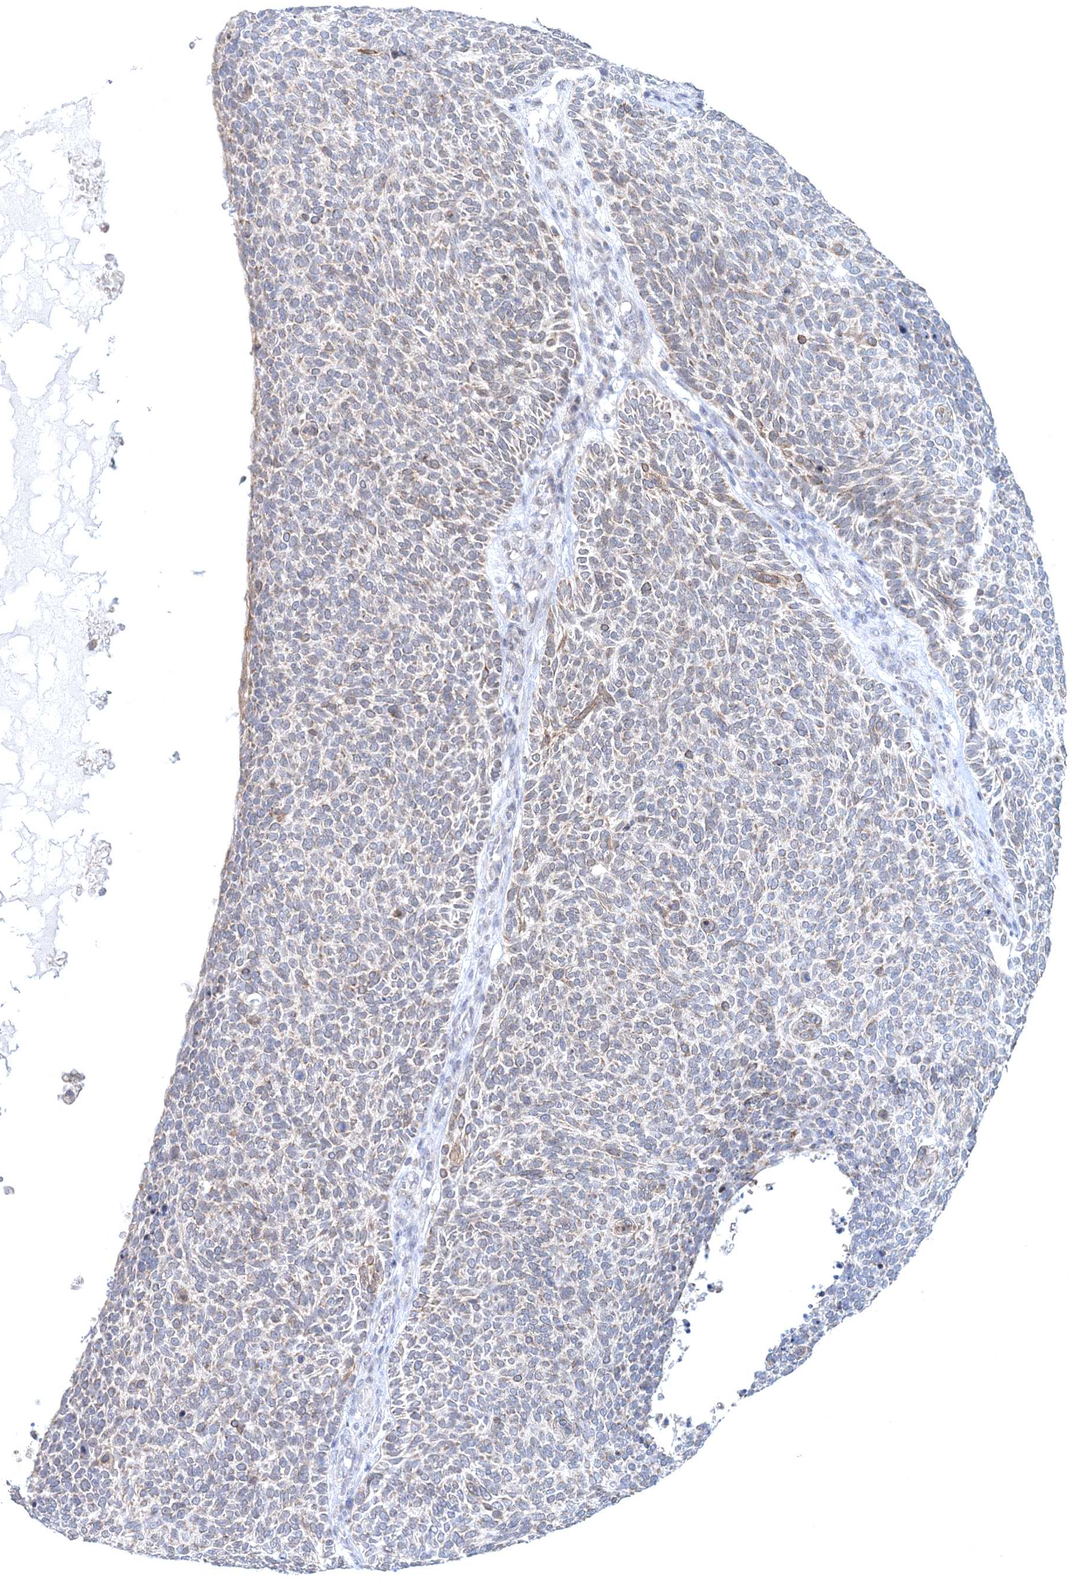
{"staining": {"intensity": "moderate", "quantity": "<25%", "location": "cytoplasmic/membranous"}, "tissue": "skin cancer", "cell_type": "Tumor cells", "image_type": "cancer", "snomed": [{"axis": "morphology", "description": "Squamous cell carcinoma, NOS"}, {"axis": "topography", "description": "Skin"}], "caption": "High-magnification brightfield microscopy of skin squamous cell carcinoma stained with DAB (3,3'-diaminobenzidine) (brown) and counterstained with hematoxylin (blue). tumor cells exhibit moderate cytoplasmic/membranous positivity is present in about<25% of cells. Ihc stains the protein of interest in brown and the nuclei are stained blue.", "gene": "RNF150", "patient": {"sex": "female", "age": 90}}